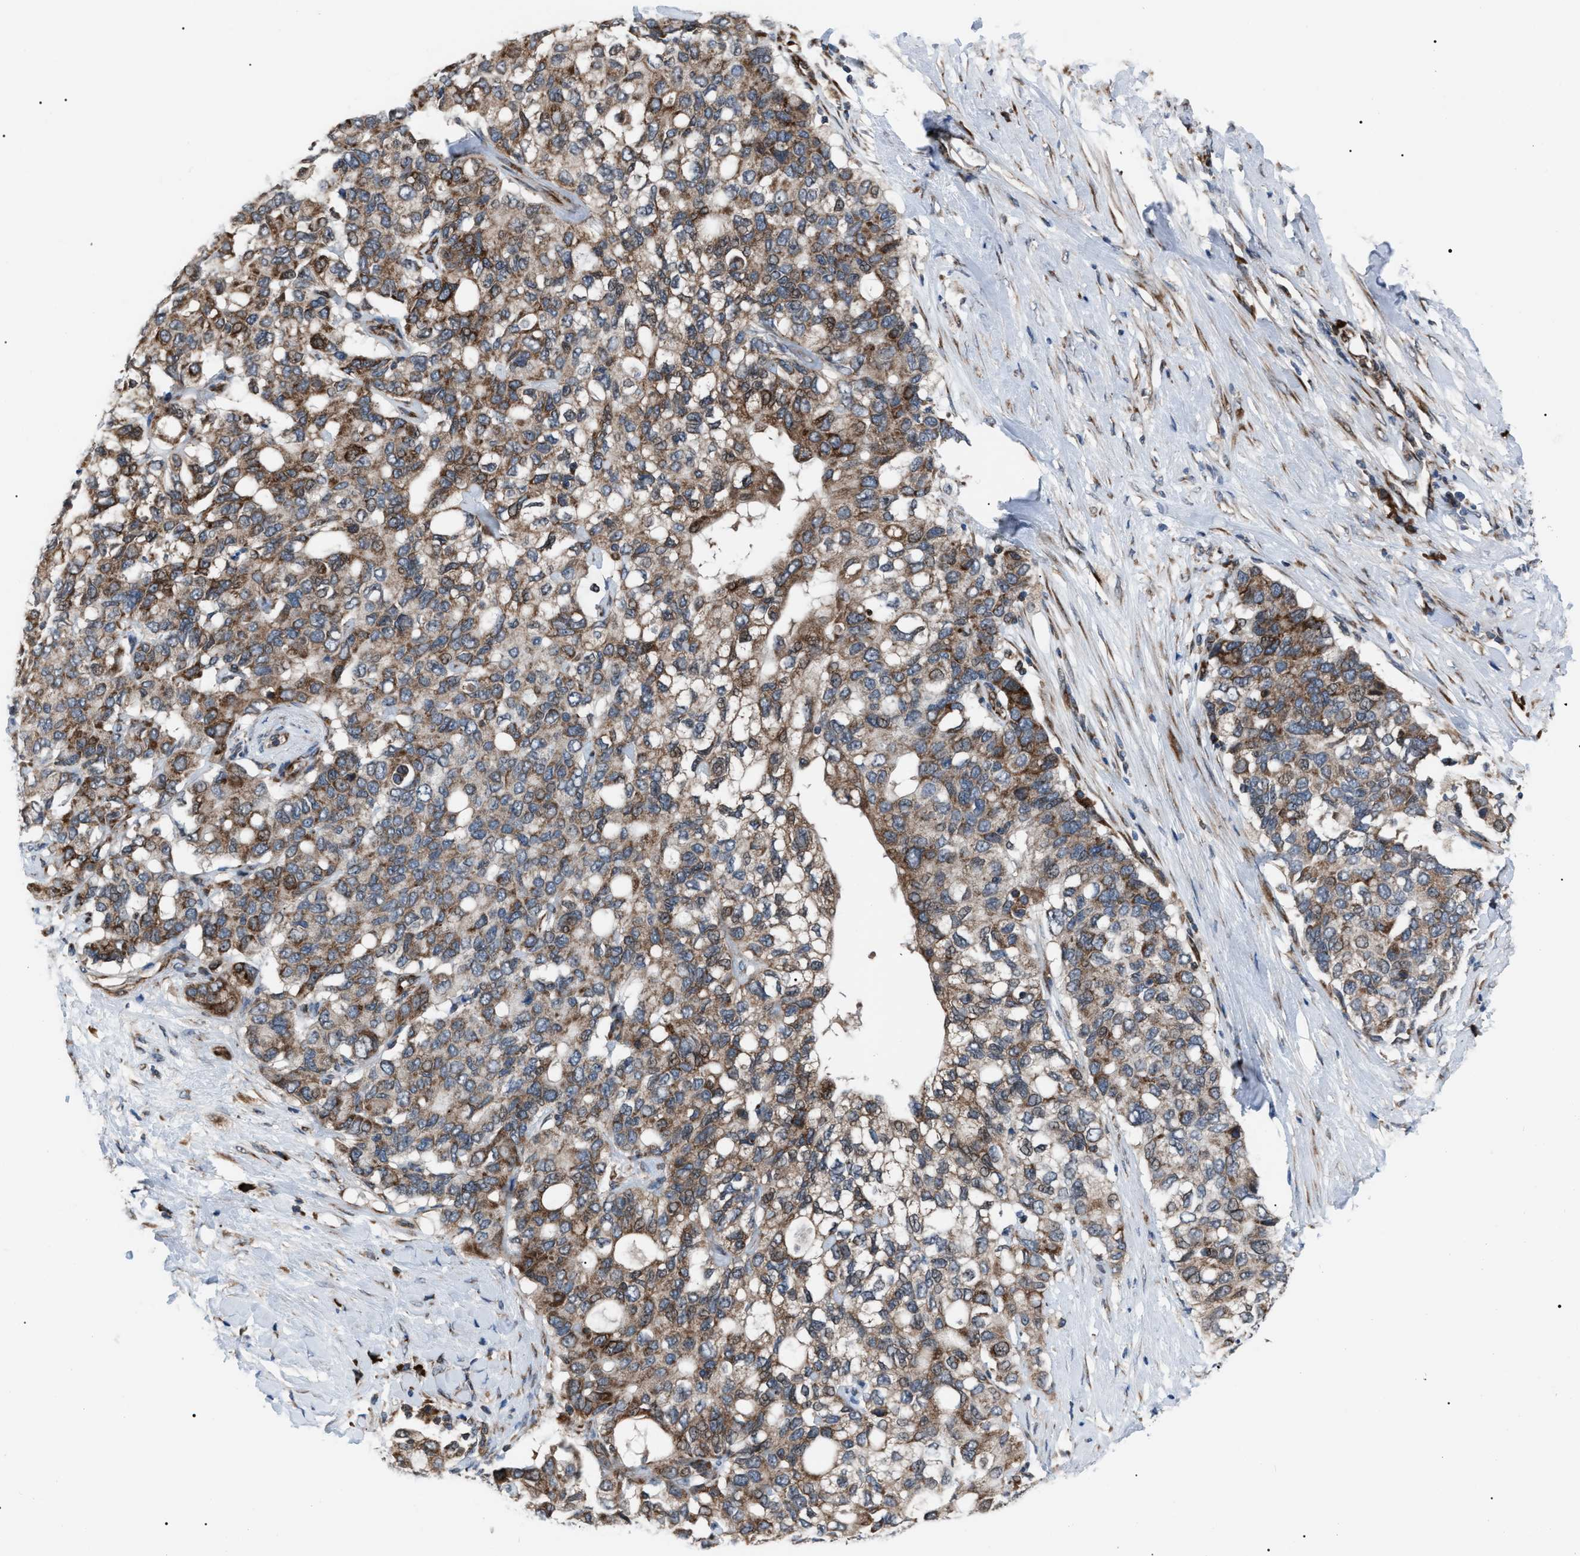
{"staining": {"intensity": "moderate", "quantity": ">75%", "location": "cytoplasmic/membranous"}, "tissue": "pancreatic cancer", "cell_type": "Tumor cells", "image_type": "cancer", "snomed": [{"axis": "morphology", "description": "Adenocarcinoma, NOS"}, {"axis": "topography", "description": "Pancreas"}], "caption": "High-magnification brightfield microscopy of pancreatic cancer stained with DAB (brown) and counterstained with hematoxylin (blue). tumor cells exhibit moderate cytoplasmic/membranous expression is seen in approximately>75% of cells. Ihc stains the protein in brown and the nuclei are stained blue.", "gene": "AGO2", "patient": {"sex": "female", "age": 56}}